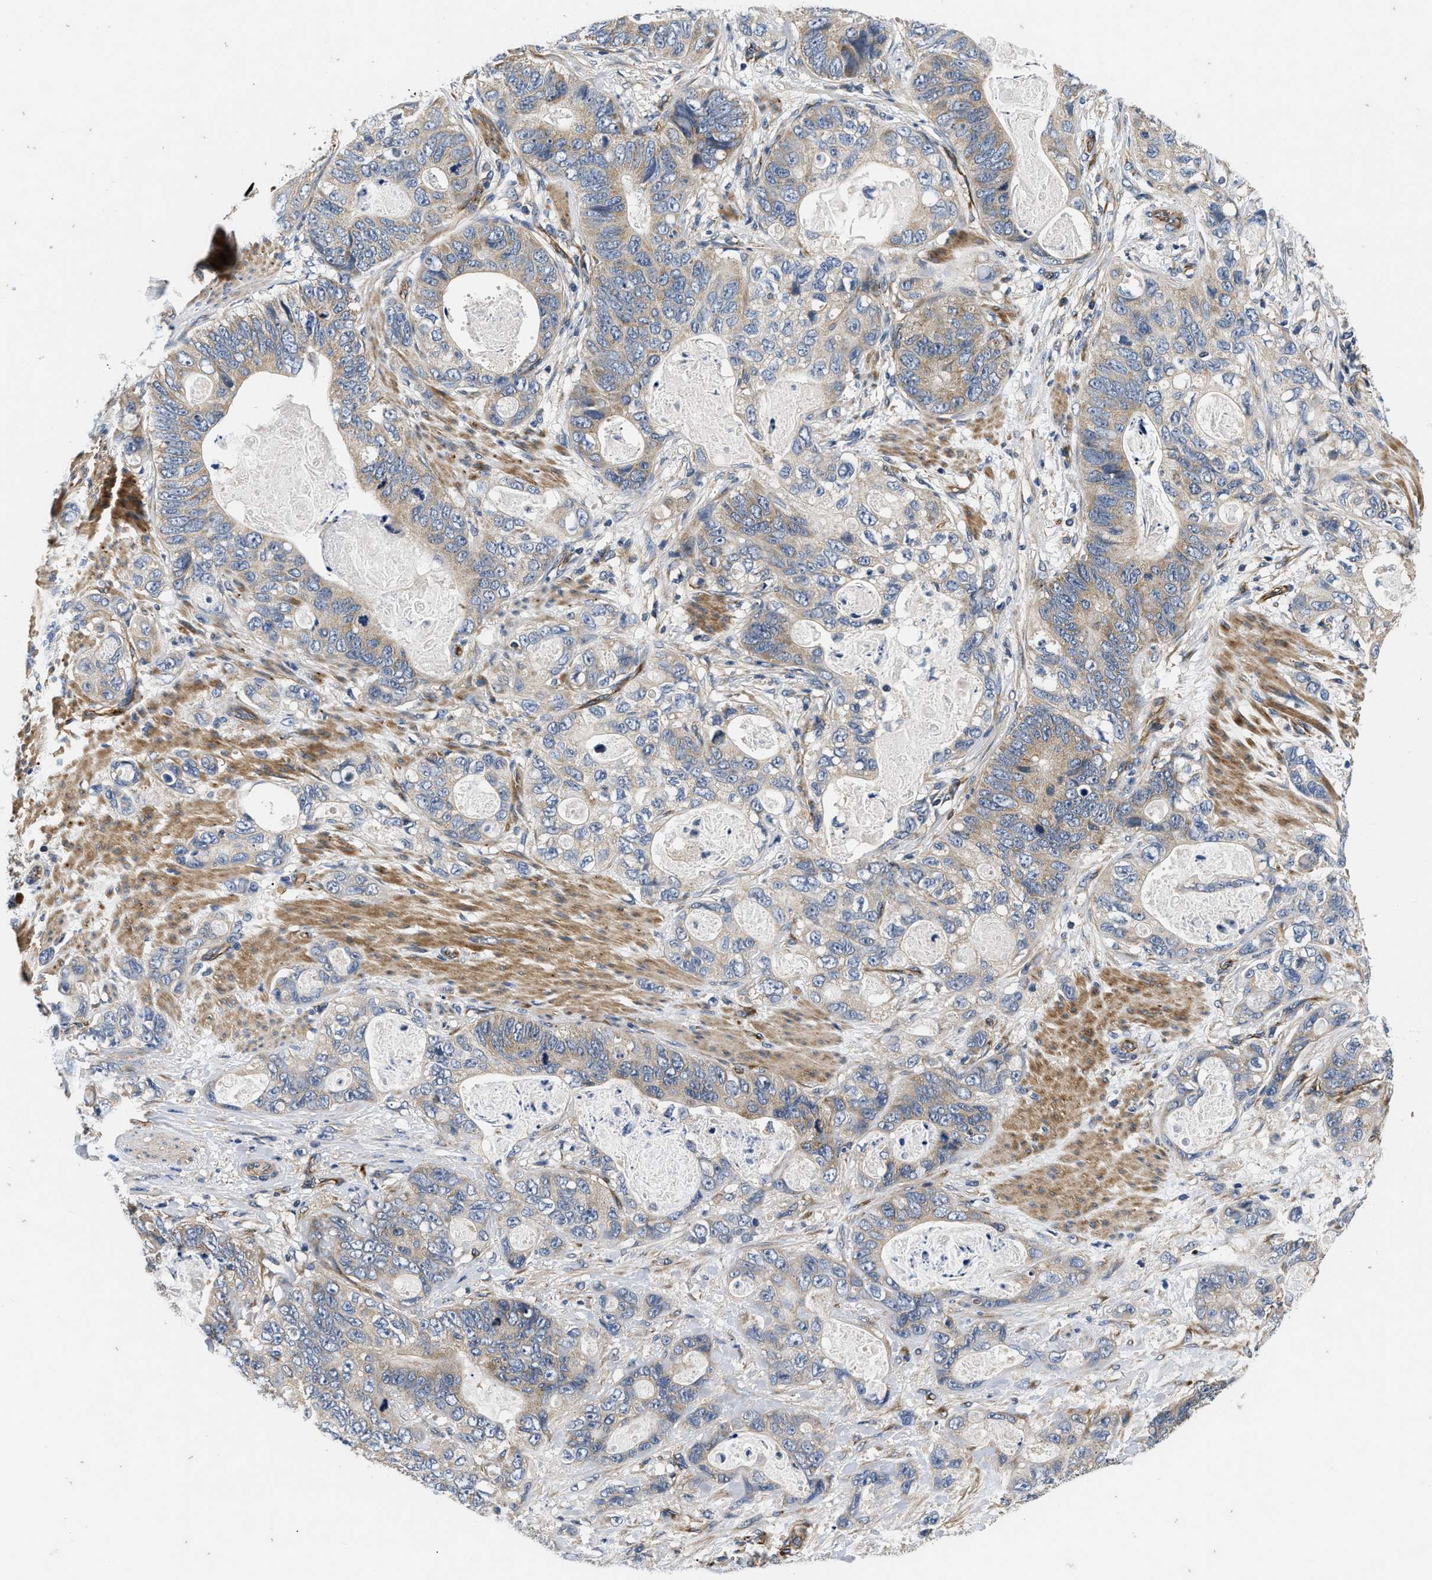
{"staining": {"intensity": "weak", "quantity": ">75%", "location": "cytoplasmic/membranous"}, "tissue": "stomach cancer", "cell_type": "Tumor cells", "image_type": "cancer", "snomed": [{"axis": "morphology", "description": "Normal tissue, NOS"}, {"axis": "morphology", "description": "Adenocarcinoma, NOS"}, {"axis": "topography", "description": "Stomach"}], "caption": "Immunohistochemistry (IHC) (DAB (3,3'-diaminobenzidine)) staining of stomach cancer (adenocarcinoma) shows weak cytoplasmic/membranous protein positivity in about >75% of tumor cells.", "gene": "NME6", "patient": {"sex": "female", "age": 89}}